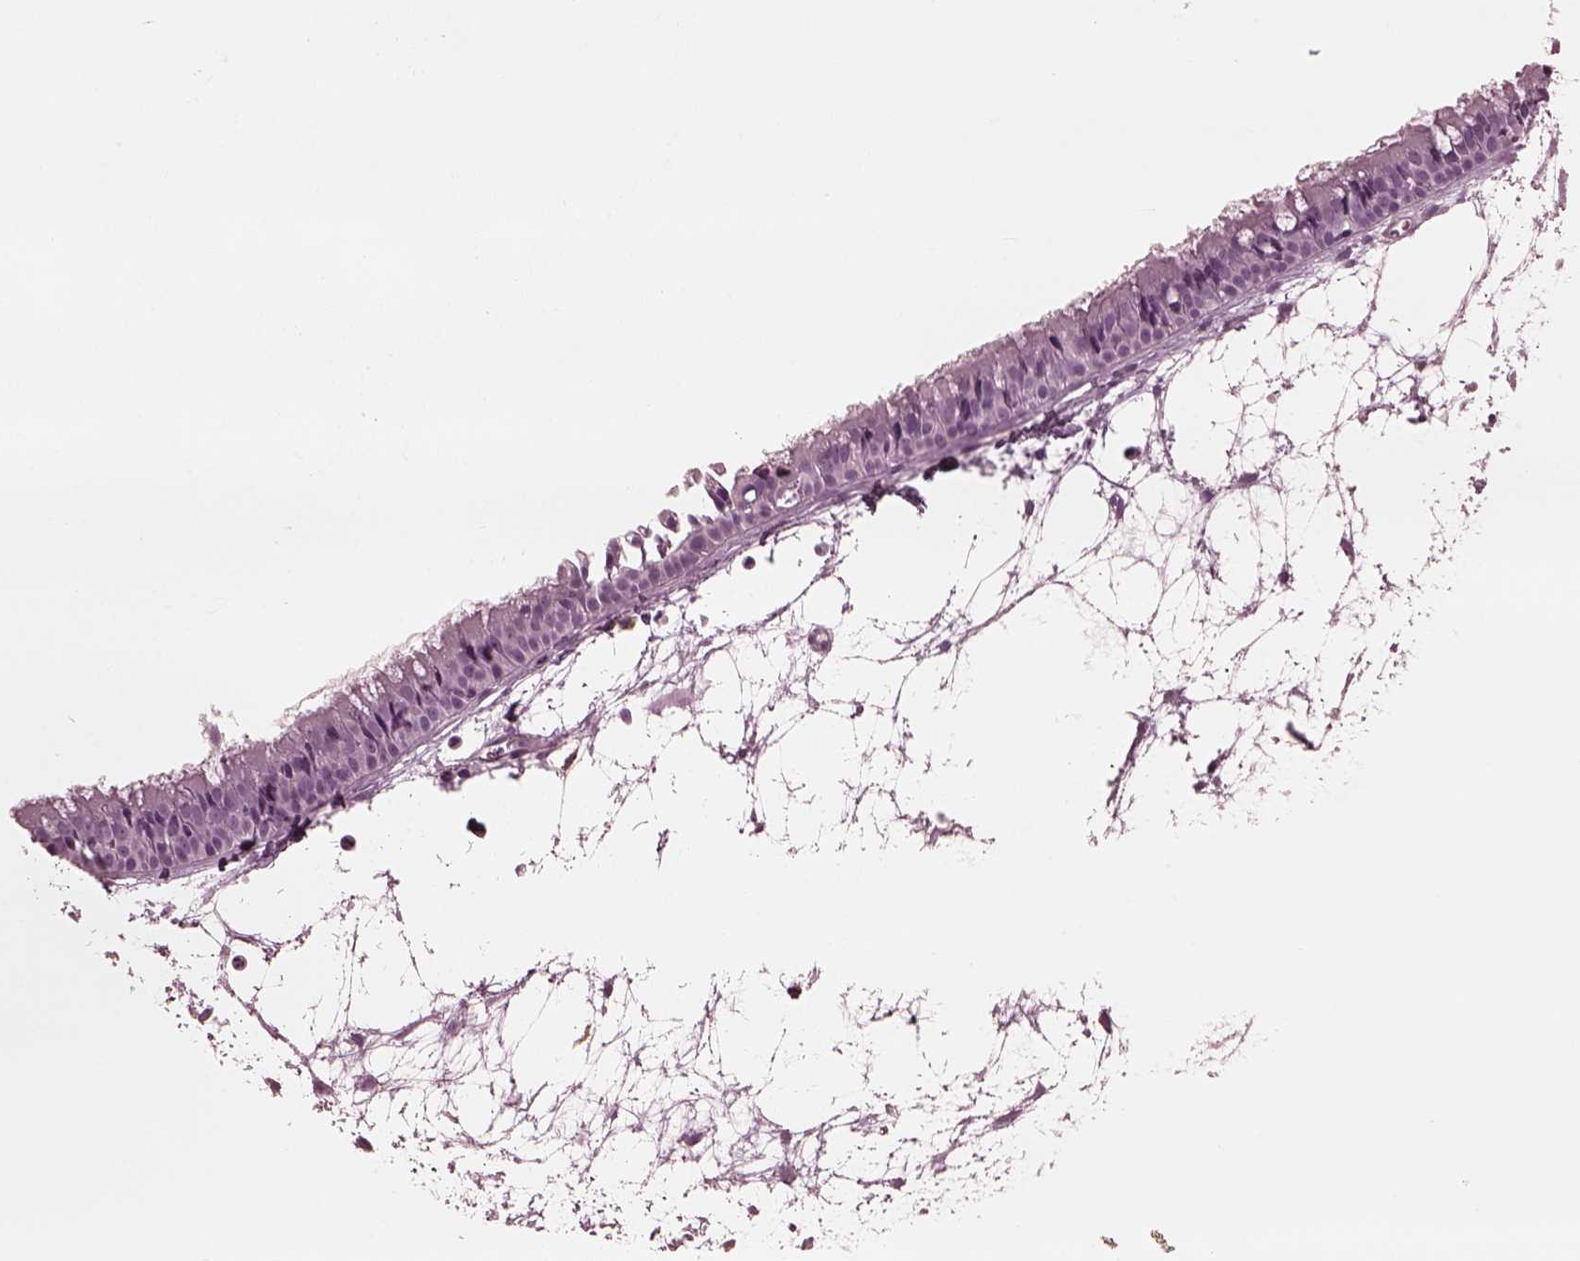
{"staining": {"intensity": "negative", "quantity": "none", "location": "none"}, "tissue": "nasopharynx", "cell_type": "Respiratory epithelial cells", "image_type": "normal", "snomed": [{"axis": "morphology", "description": "Normal tissue, NOS"}, {"axis": "topography", "description": "Nasopharynx"}], "caption": "Respiratory epithelial cells show no significant protein staining in unremarkable nasopharynx.", "gene": "CGA", "patient": {"sex": "male", "age": 31}}